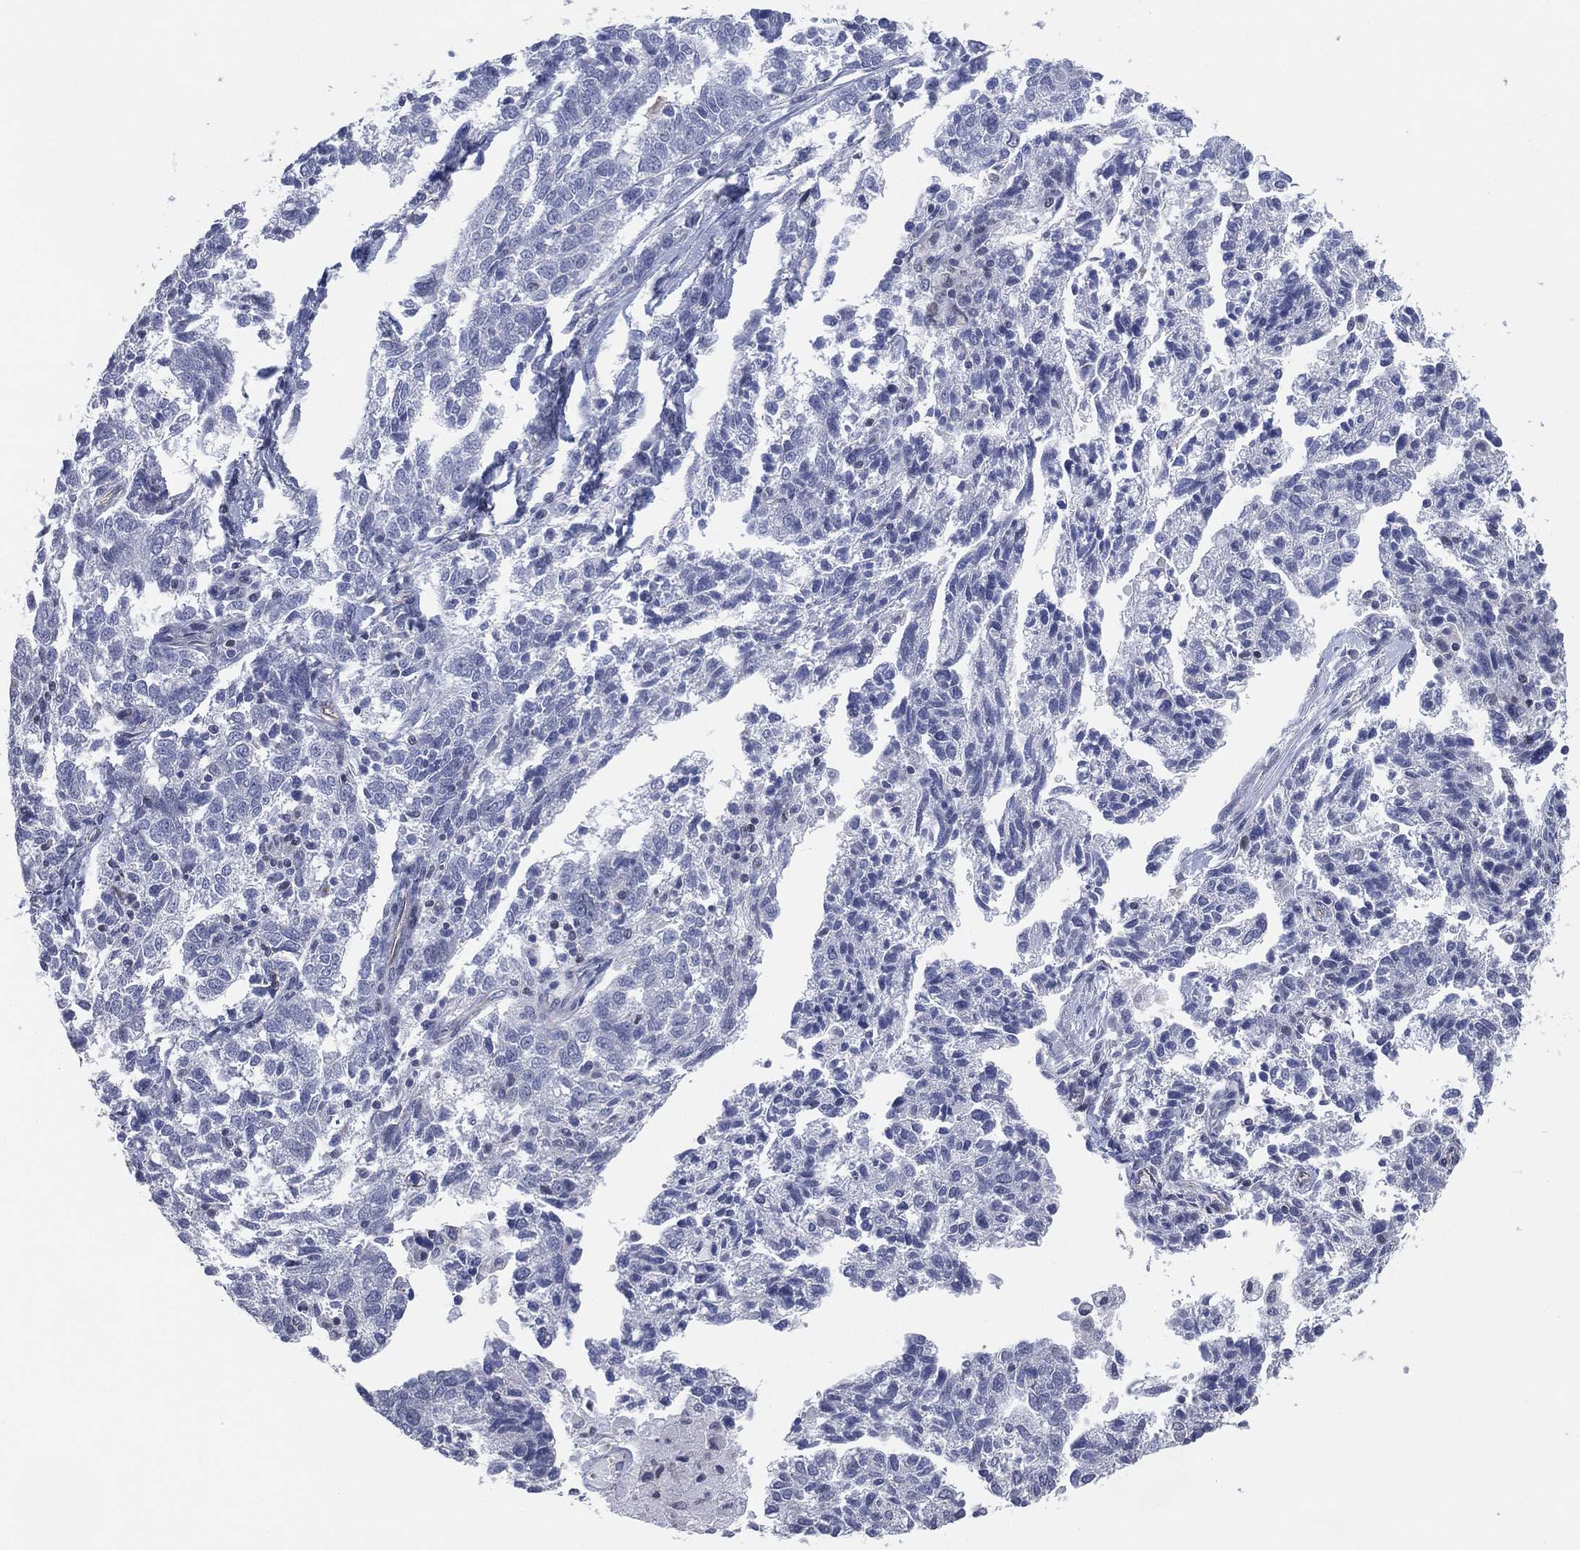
{"staining": {"intensity": "negative", "quantity": "none", "location": "none"}, "tissue": "ovarian cancer", "cell_type": "Tumor cells", "image_type": "cancer", "snomed": [{"axis": "morphology", "description": "Cystadenocarcinoma, serous, NOS"}, {"axis": "topography", "description": "Ovary"}], "caption": "An immunohistochemistry (IHC) image of ovarian cancer (serous cystadenocarcinoma) is shown. There is no staining in tumor cells of ovarian cancer (serous cystadenocarcinoma).", "gene": "CFTR", "patient": {"sex": "female", "age": 71}}